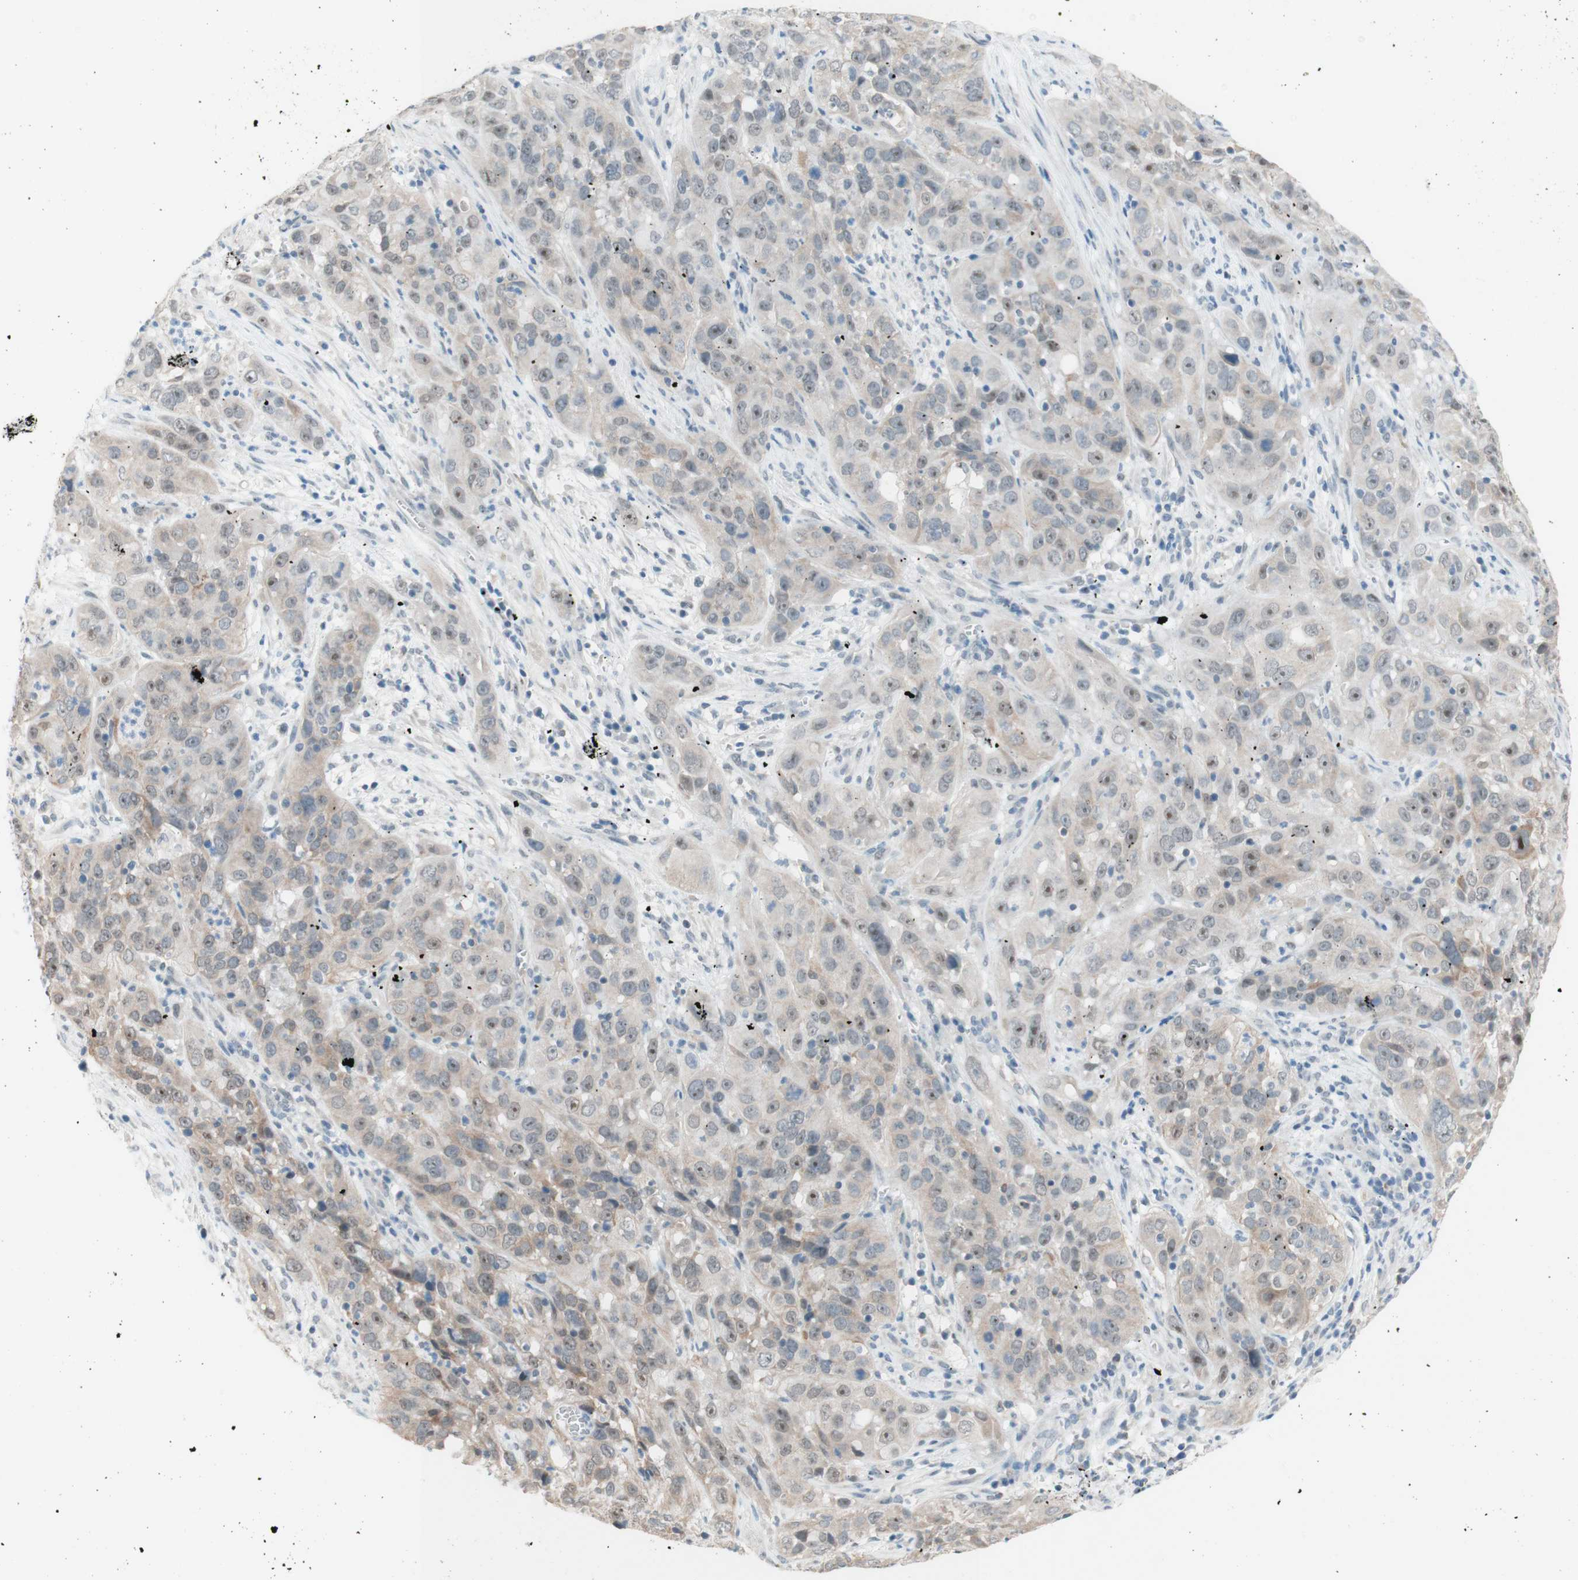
{"staining": {"intensity": "weak", "quantity": "25%-75%", "location": "cytoplasmic/membranous,nuclear"}, "tissue": "cervical cancer", "cell_type": "Tumor cells", "image_type": "cancer", "snomed": [{"axis": "morphology", "description": "Squamous cell carcinoma, NOS"}, {"axis": "topography", "description": "Cervix"}], "caption": "Tumor cells reveal low levels of weak cytoplasmic/membranous and nuclear staining in approximately 25%-75% of cells in human cervical squamous cell carcinoma.", "gene": "JPH1", "patient": {"sex": "female", "age": 32}}